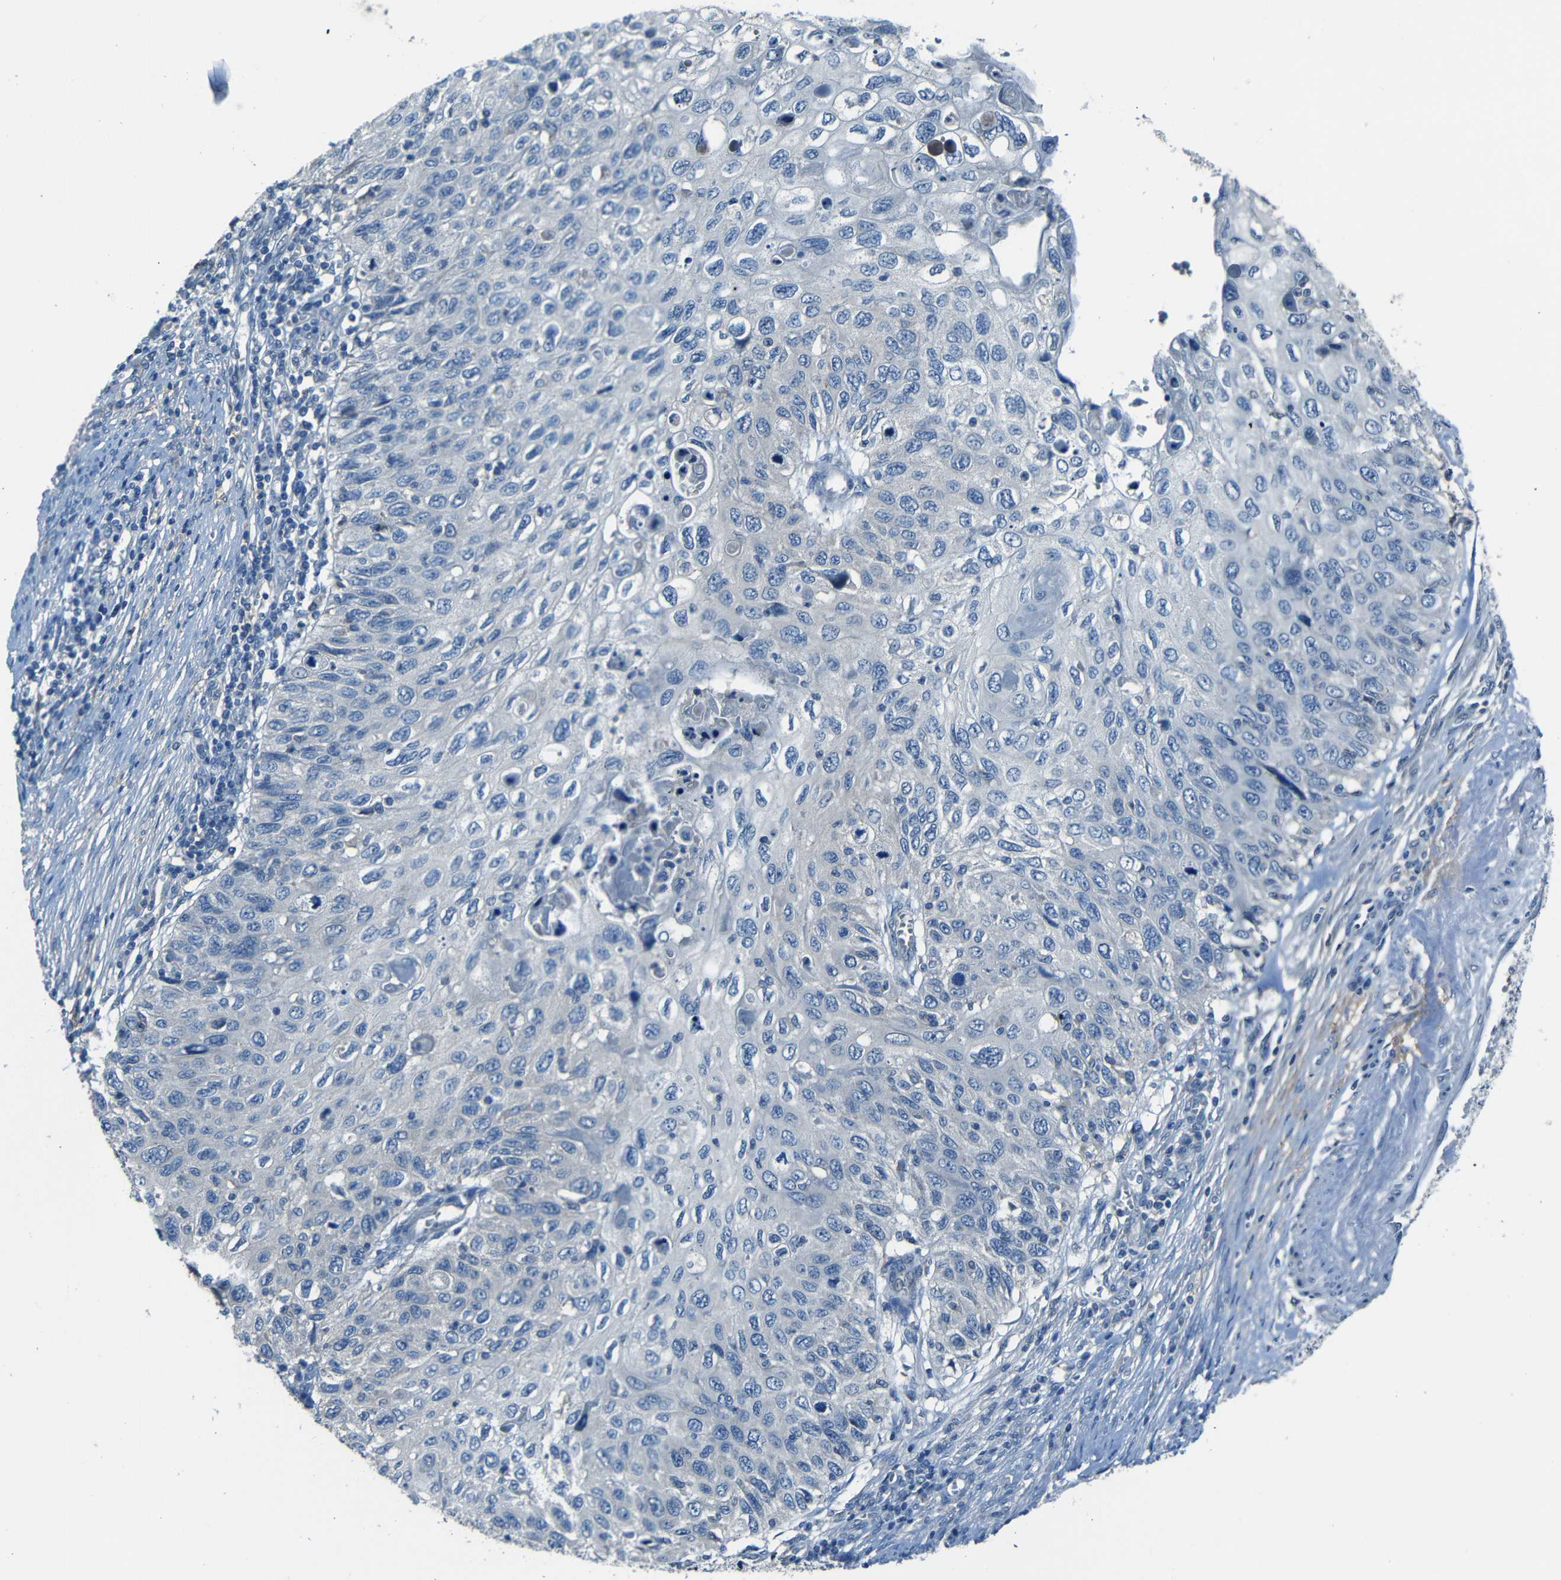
{"staining": {"intensity": "negative", "quantity": "none", "location": "none"}, "tissue": "cervical cancer", "cell_type": "Tumor cells", "image_type": "cancer", "snomed": [{"axis": "morphology", "description": "Squamous cell carcinoma, NOS"}, {"axis": "topography", "description": "Cervix"}], "caption": "Protein analysis of squamous cell carcinoma (cervical) displays no significant expression in tumor cells.", "gene": "SLA", "patient": {"sex": "female", "age": 70}}